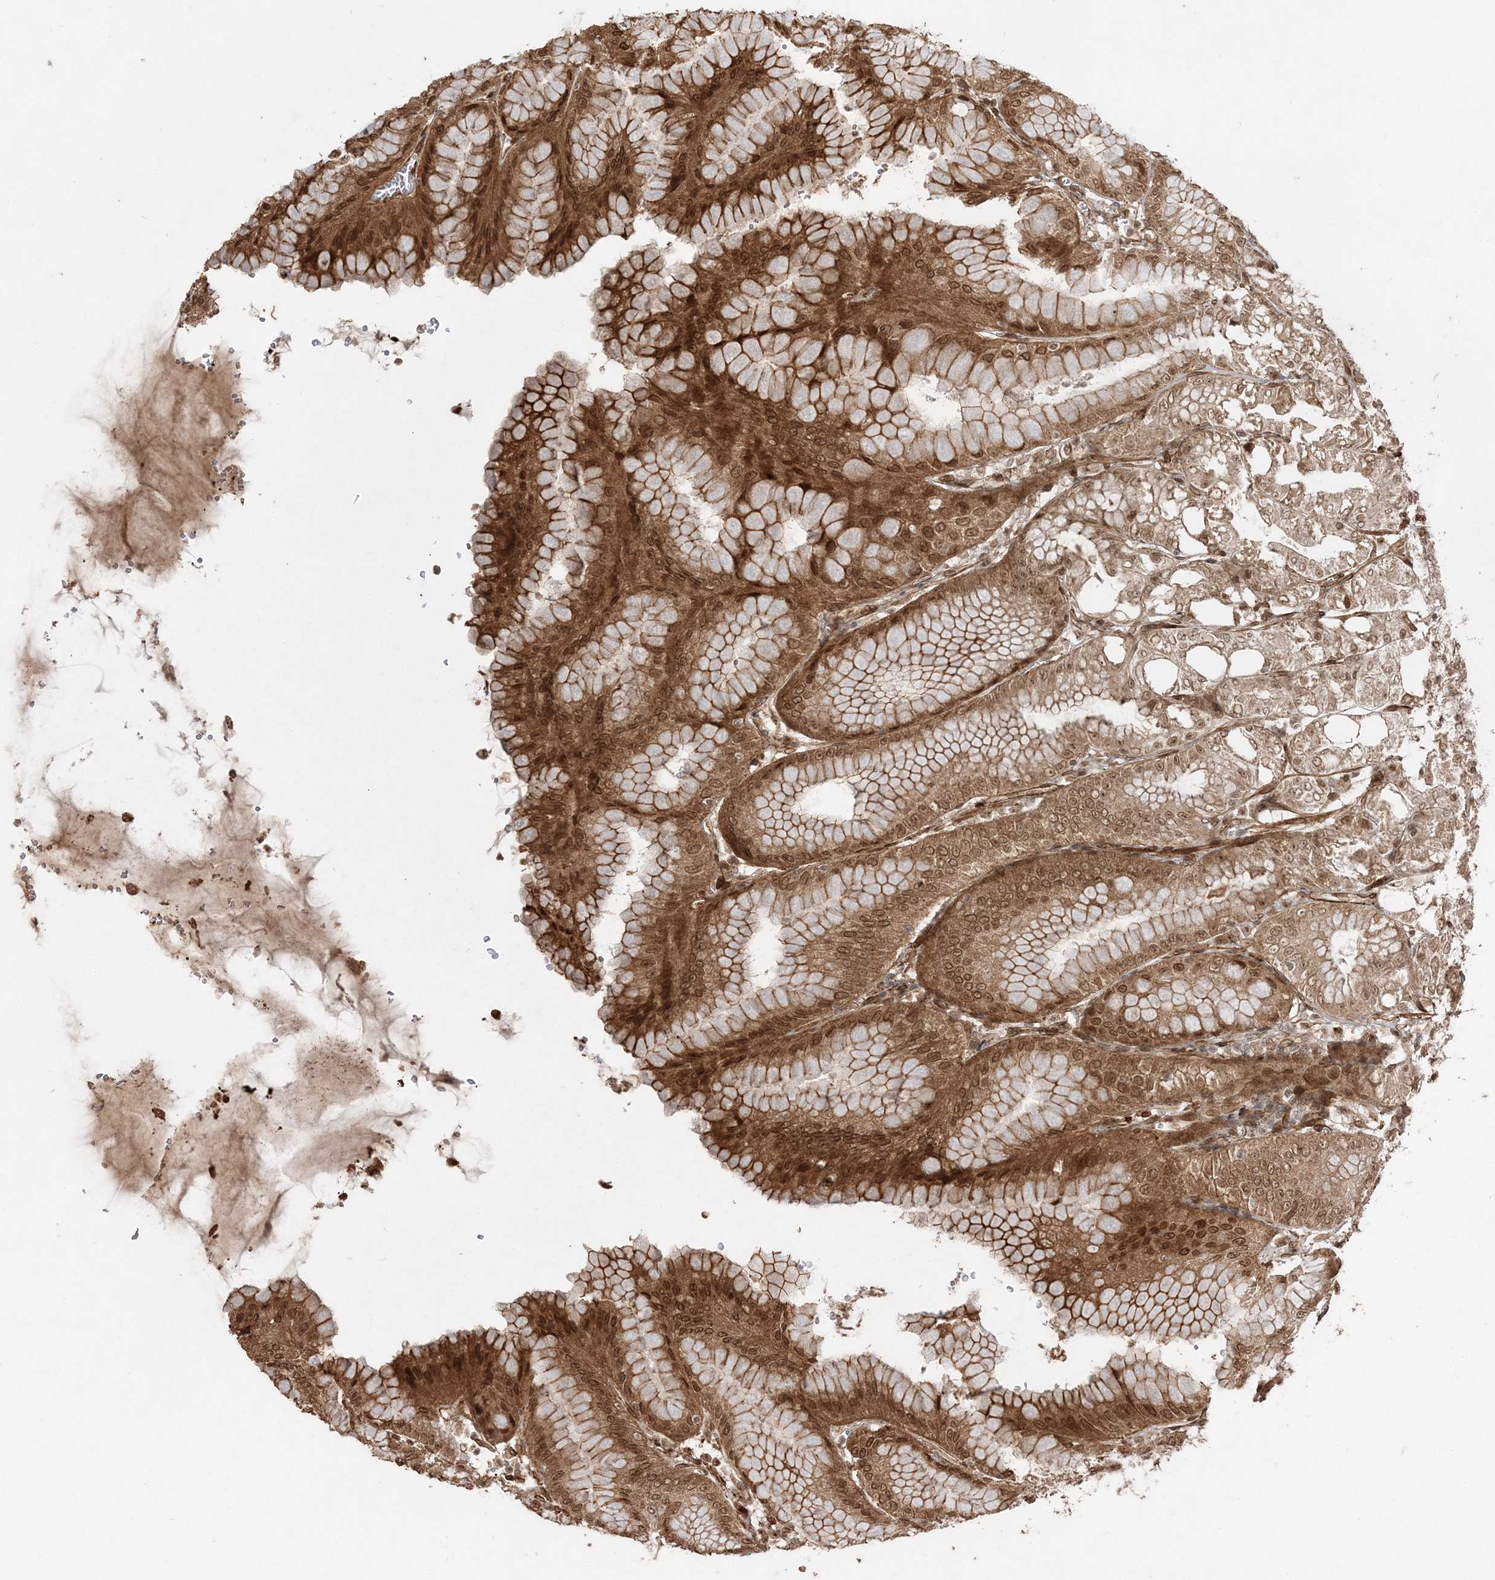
{"staining": {"intensity": "moderate", "quantity": ">75%", "location": "cytoplasmic/membranous,nuclear"}, "tissue": "stomach", "cell_type": "Glandular cells", "image_type": "normal", "snomed": [{"axis": "morphology", "description": "Normal tissue, NOS"}, {"axis": "topography", "description": "Stomach, lower"}], "caption": "Immunohistochemical staining of normal human stomach shows >75% levels of moderate cytoplasmic/membranous,nuclear protein staining in approximately >75% of glandular cells. (DAB IHC, brown staining for protein, blue staining for nuclei).", "gene": "ETAA1", "patient": {"sex": "male", "age": 71}}